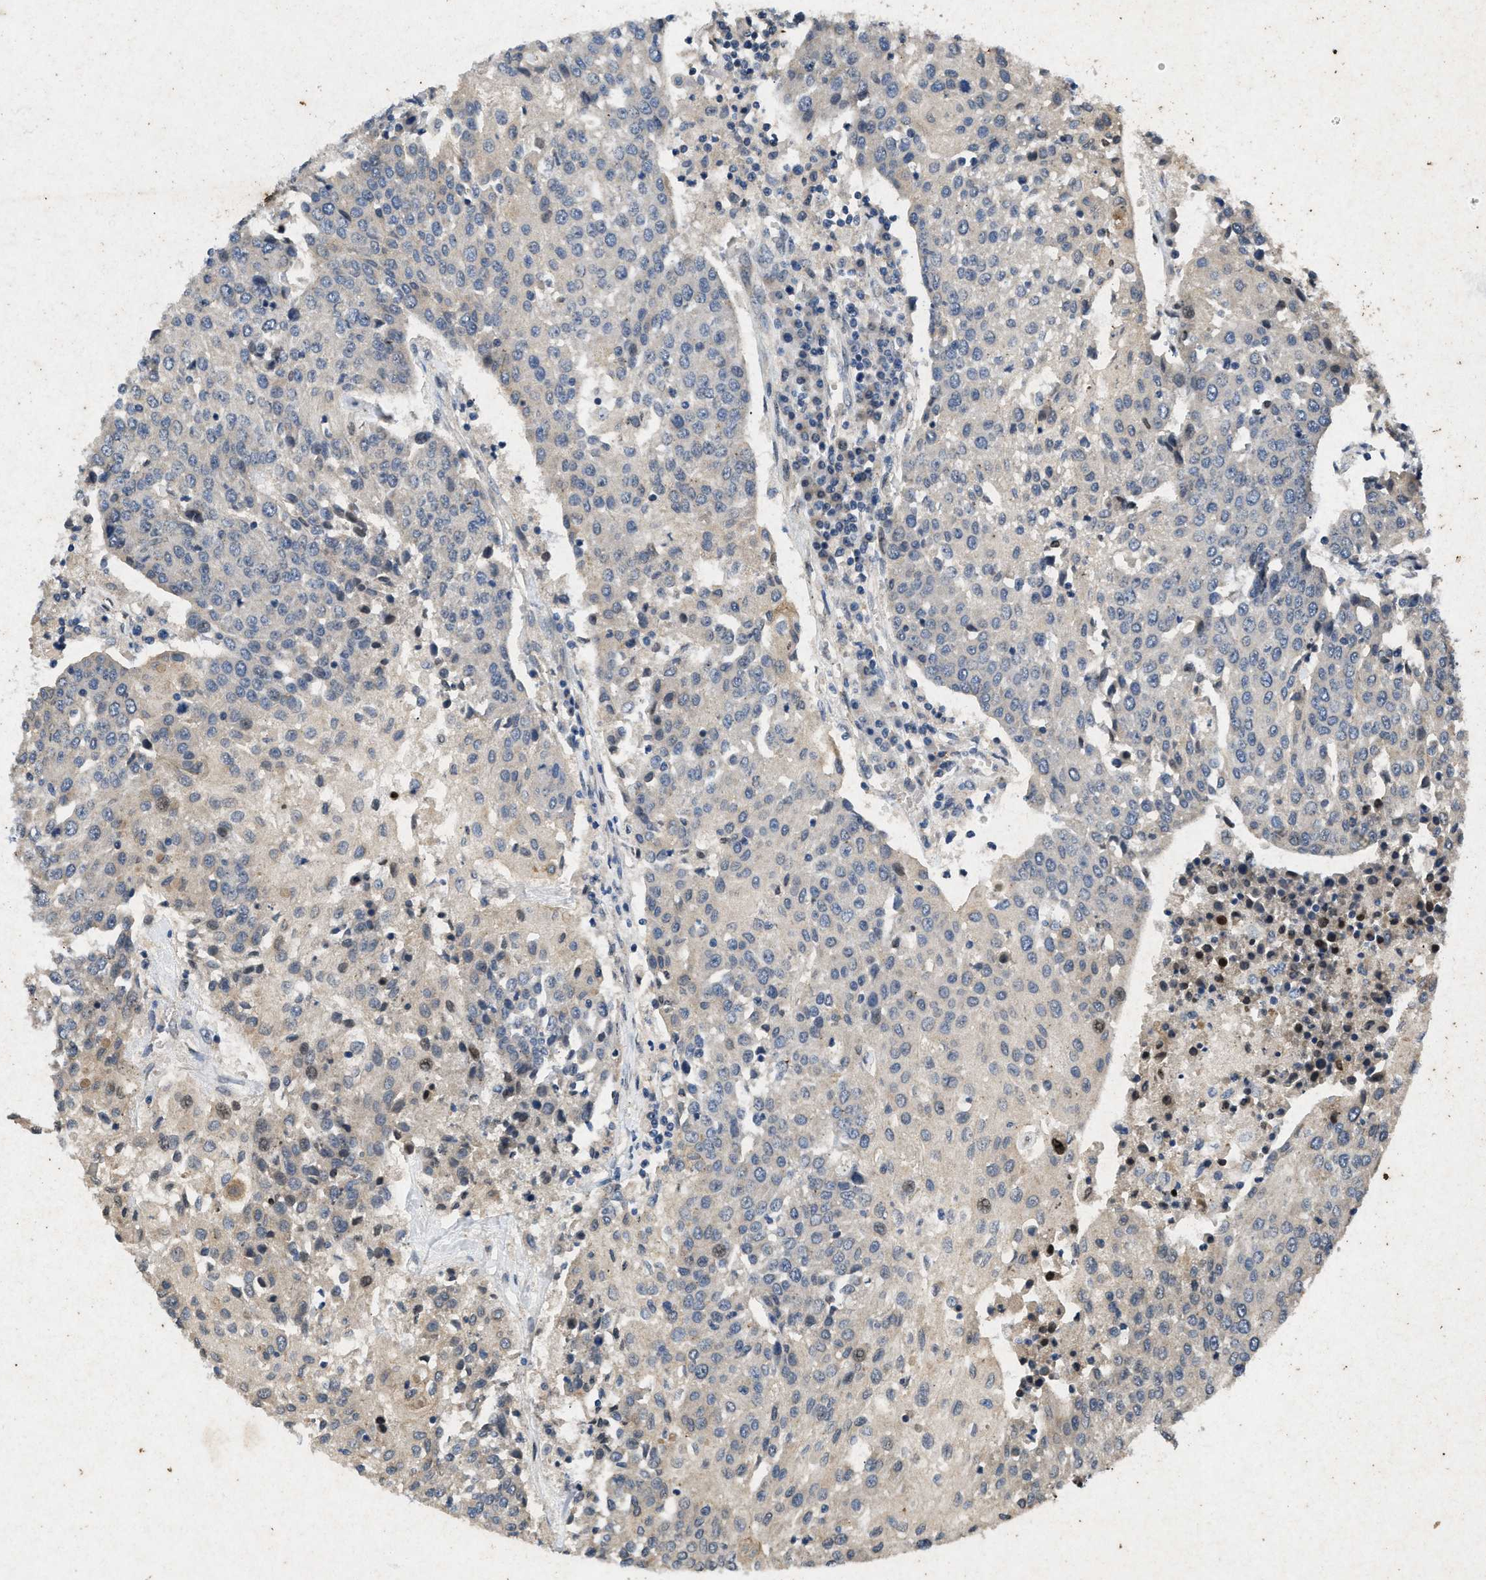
{"staining": {"intensity": "negative", "quantity": "none", "location": "none"}, "tissue": "urothelial cancer", "cell_type": "Tumor cells", "image_type": "cancer", "snomed": [{"axis": "morphology", "description": "Urothelial carcinoma, High grade"}, {"axis": "topography", "description": "Urinary bladder"}], "caption": "This photomicrograph is of urothelial carcinoma (high-grade) stained with immunohistochemistry to label a protein in brown with the nuclei are counter-stained blue. There is no expression in tumor cells.", "gene": "PRKG2", "patient": {"sex": "female", "age": 85}}